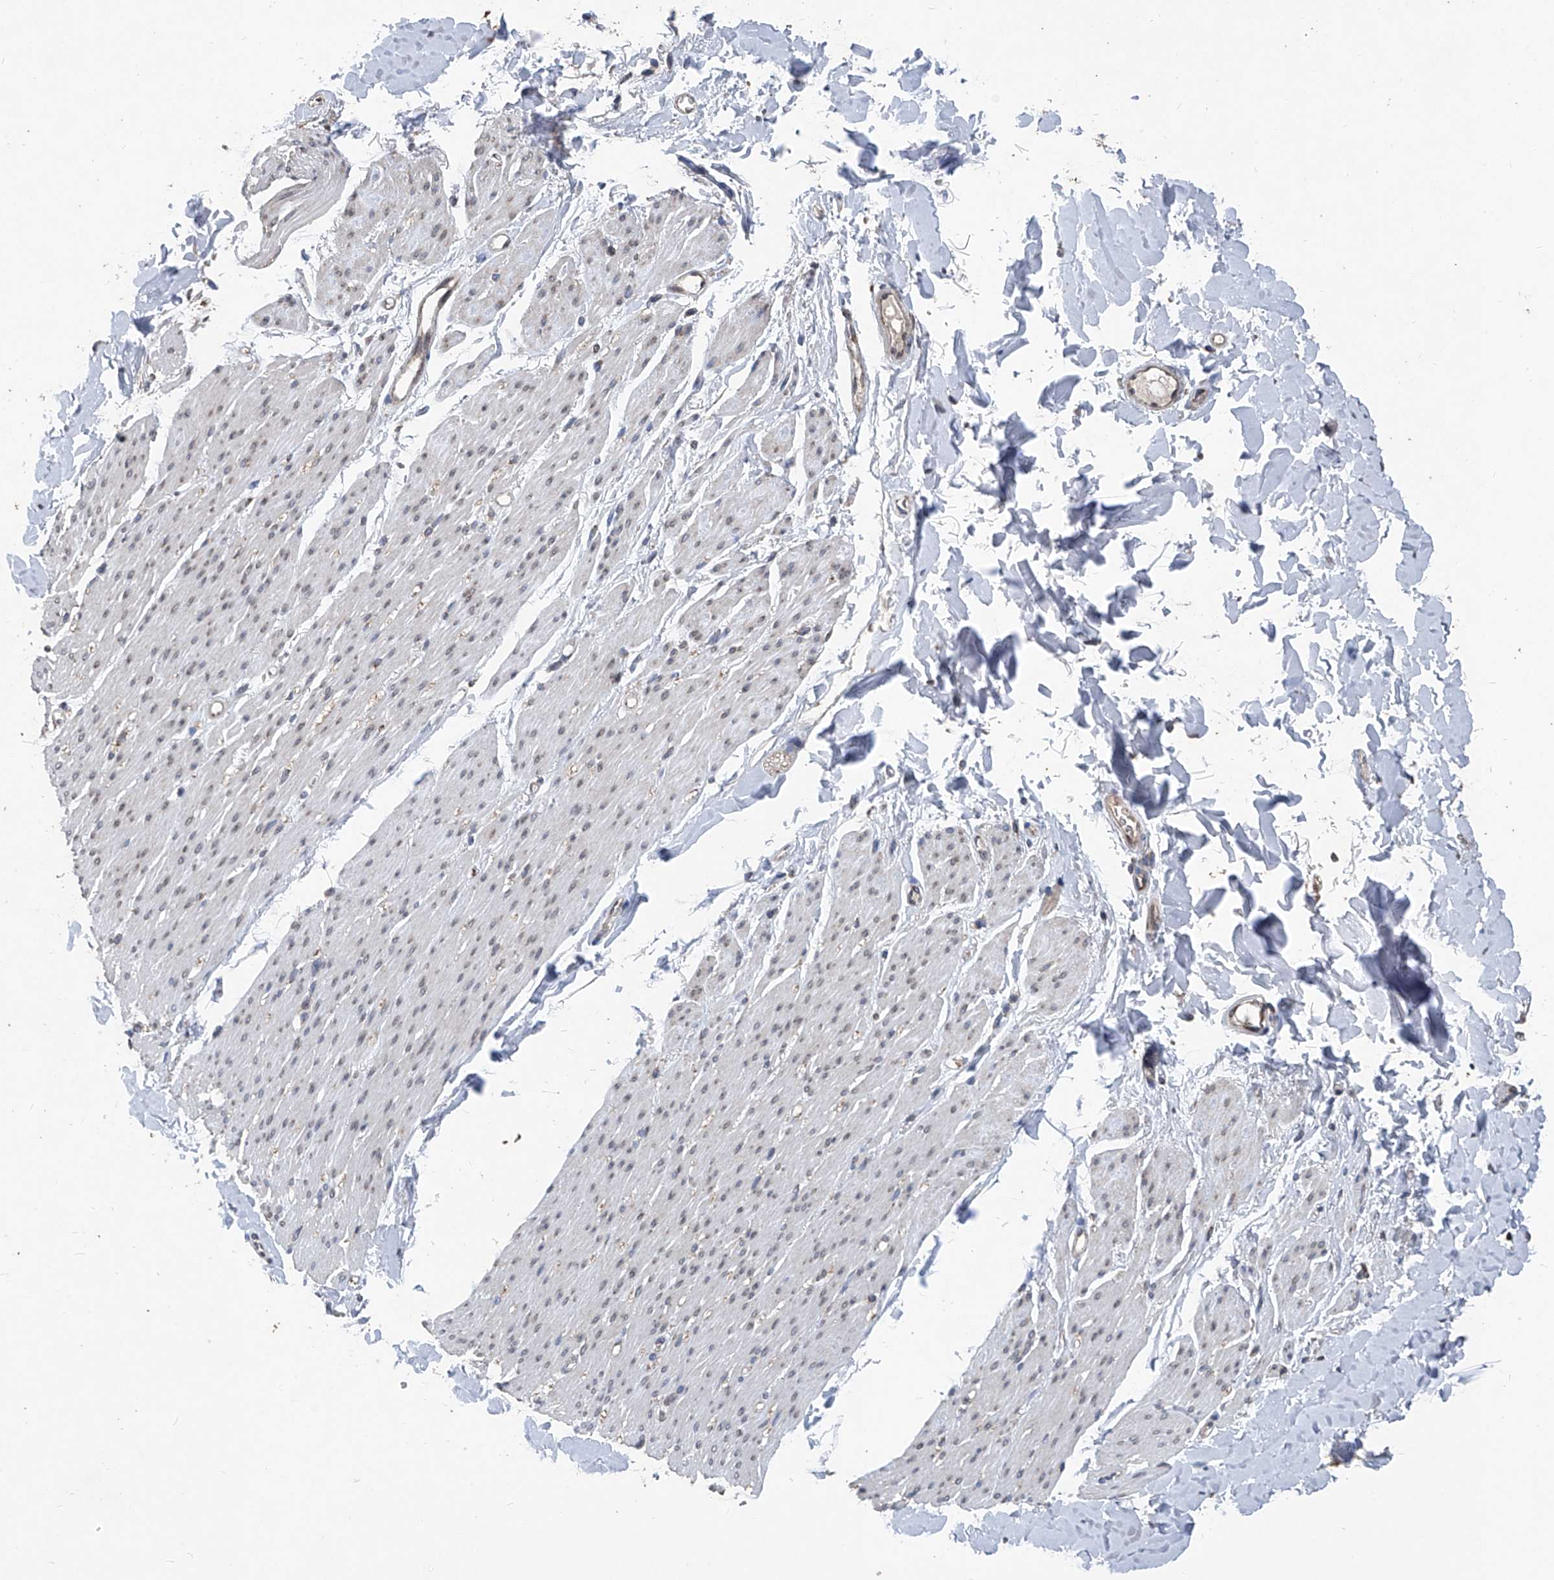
{"staining": {"intensity": "negative", "quantity": "none", "location": "none"}, "tissue": "smooth muscle", "cell_type": "Smooth muscle cells", "image_type": "normal", "snomed": [{"axis": "morphology", "description": "Normal tissue, NOS"}, {"axis": "topography", "description": "Colon"}, {"axis": "topography", "description": "Peripheral nerve tissue"}], "caption": "This is an IHC micrograph of normal human smooth muscle. There is no staining in smooth muscle cells.", "gene": "BCKDHB", "patient": {"sex": "female", "age": 61}}